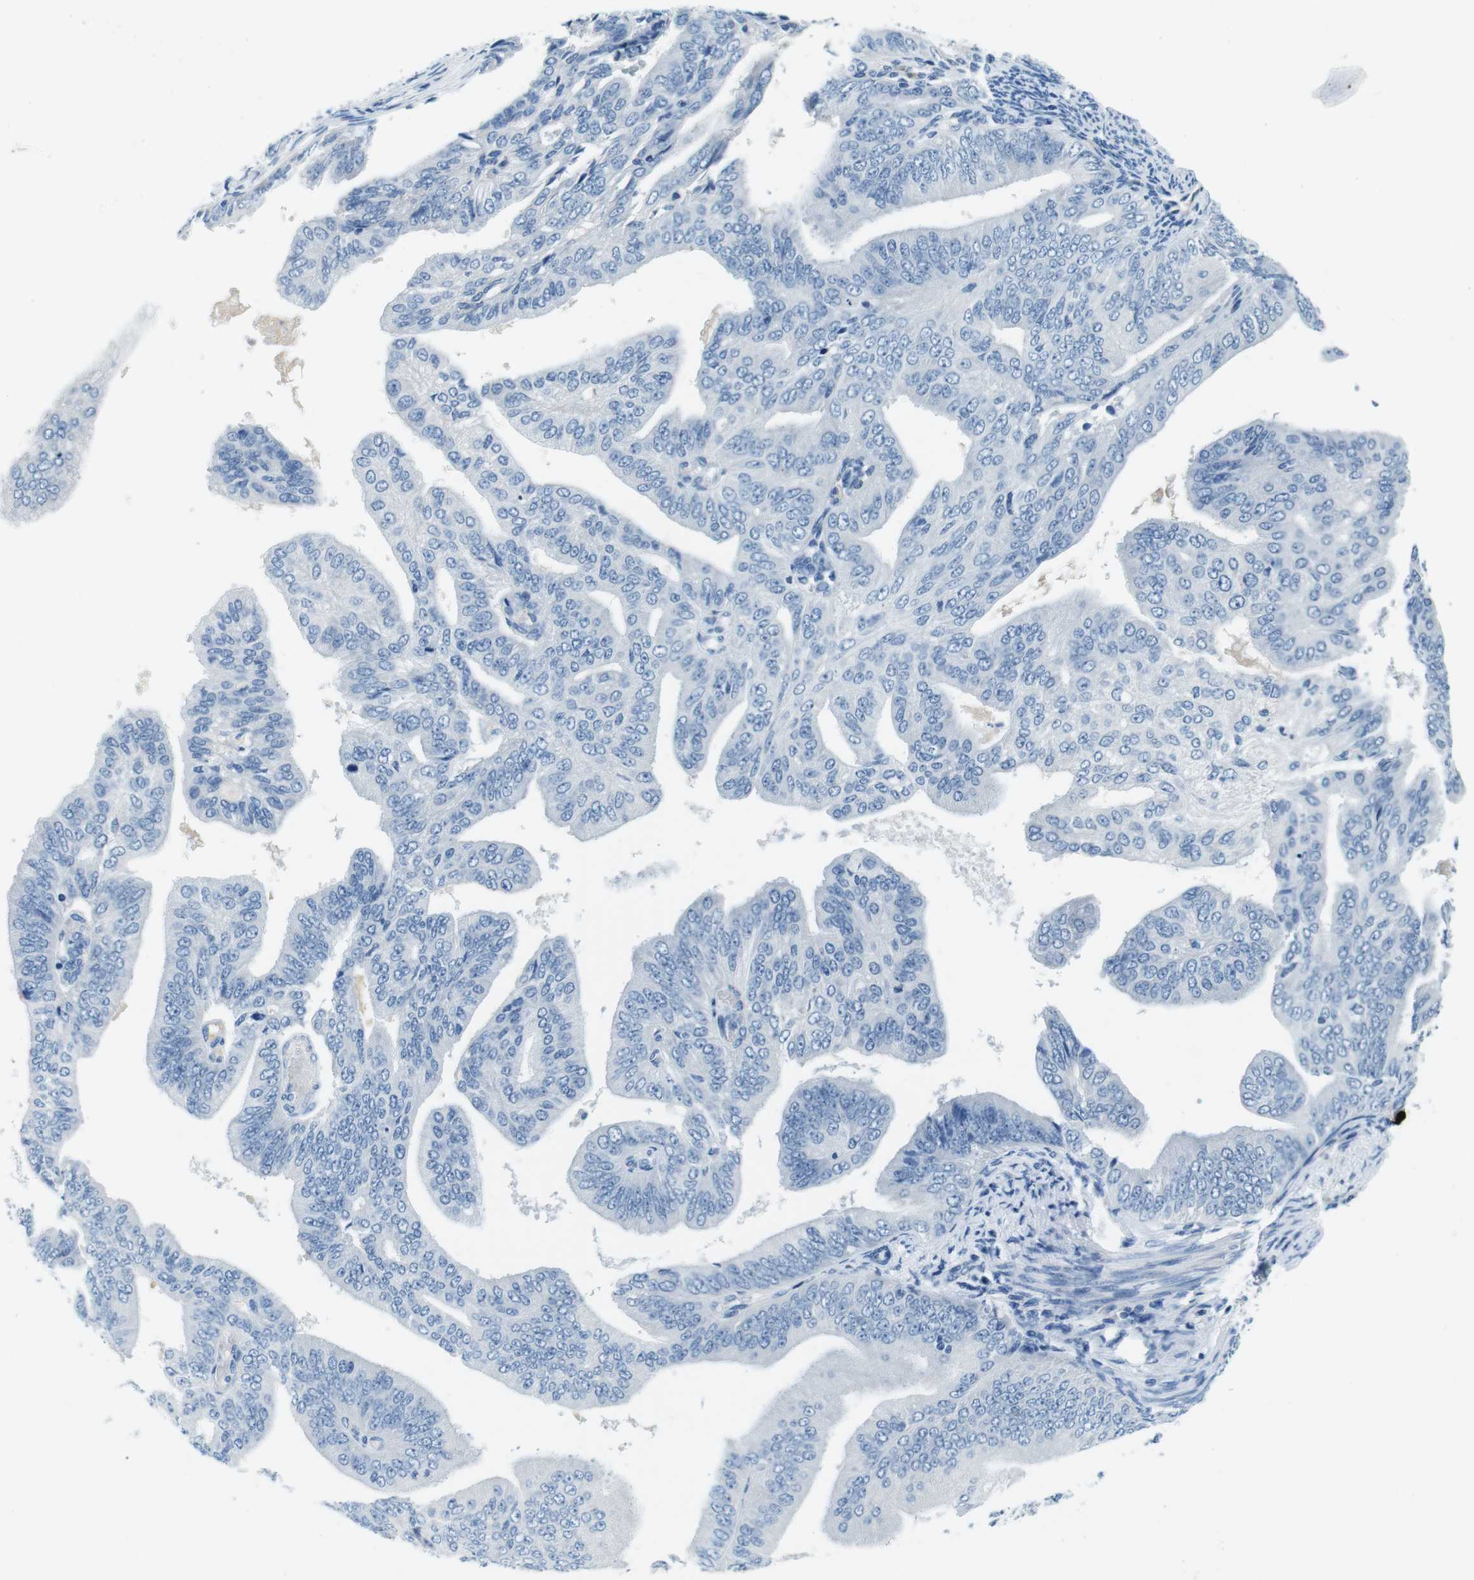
{"staining": {"intensity": "negative", "quantity": "none", "location": "none"}, "tissue": "endometrial cancer", "cell_type": "Tumor cells", "image_type": "cancer", "snomed": [{"axis": "morphology", "description": "Adenocarcinoma, NOS"}, {"axis": "topography", "description": "Endometrium"}], "caption": "Endometrial adenocarcinoma stained for a protein using IHC reveals no staining tumor cells.", "gene": "IGHD", "patient": {"sex": "female", "age": 58}}